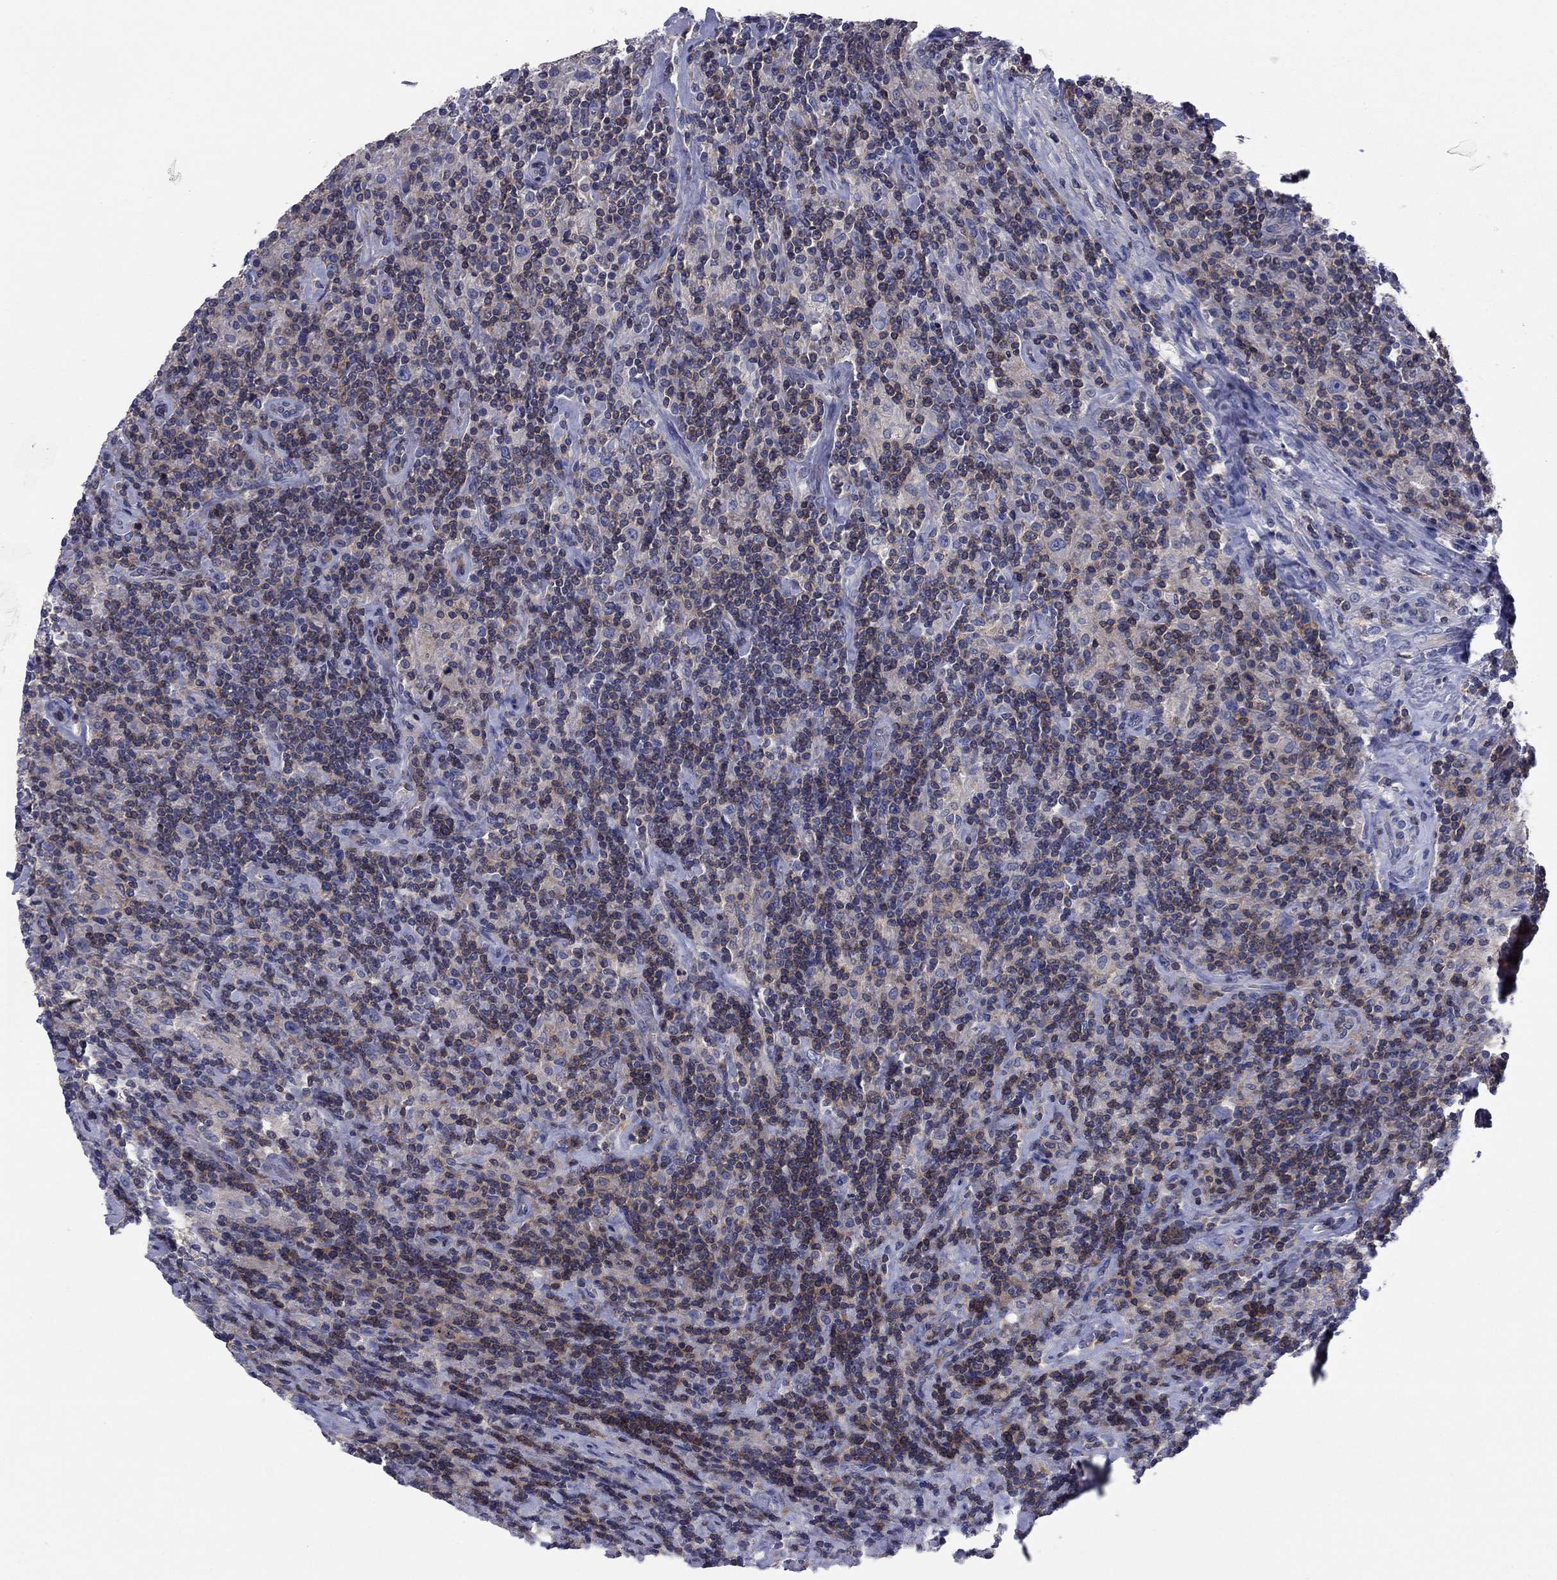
{"staining": {"intensity": "negative", "quantity": "none", "location": "none"}, "tissue": "lymphoma", "cell_type": "Tumor cells", "image_type": "cancer", "snomed": [{"axis": "morphology", "description": "Hodgkin's disease, NOS"}, {"axis": "topography", "description": "Lymph node"}], "caption": "Tumor cells are negative for protein expression in human lymphoma.", "gene": "PVR", "patient": {"sex": "male", "age": 70}}